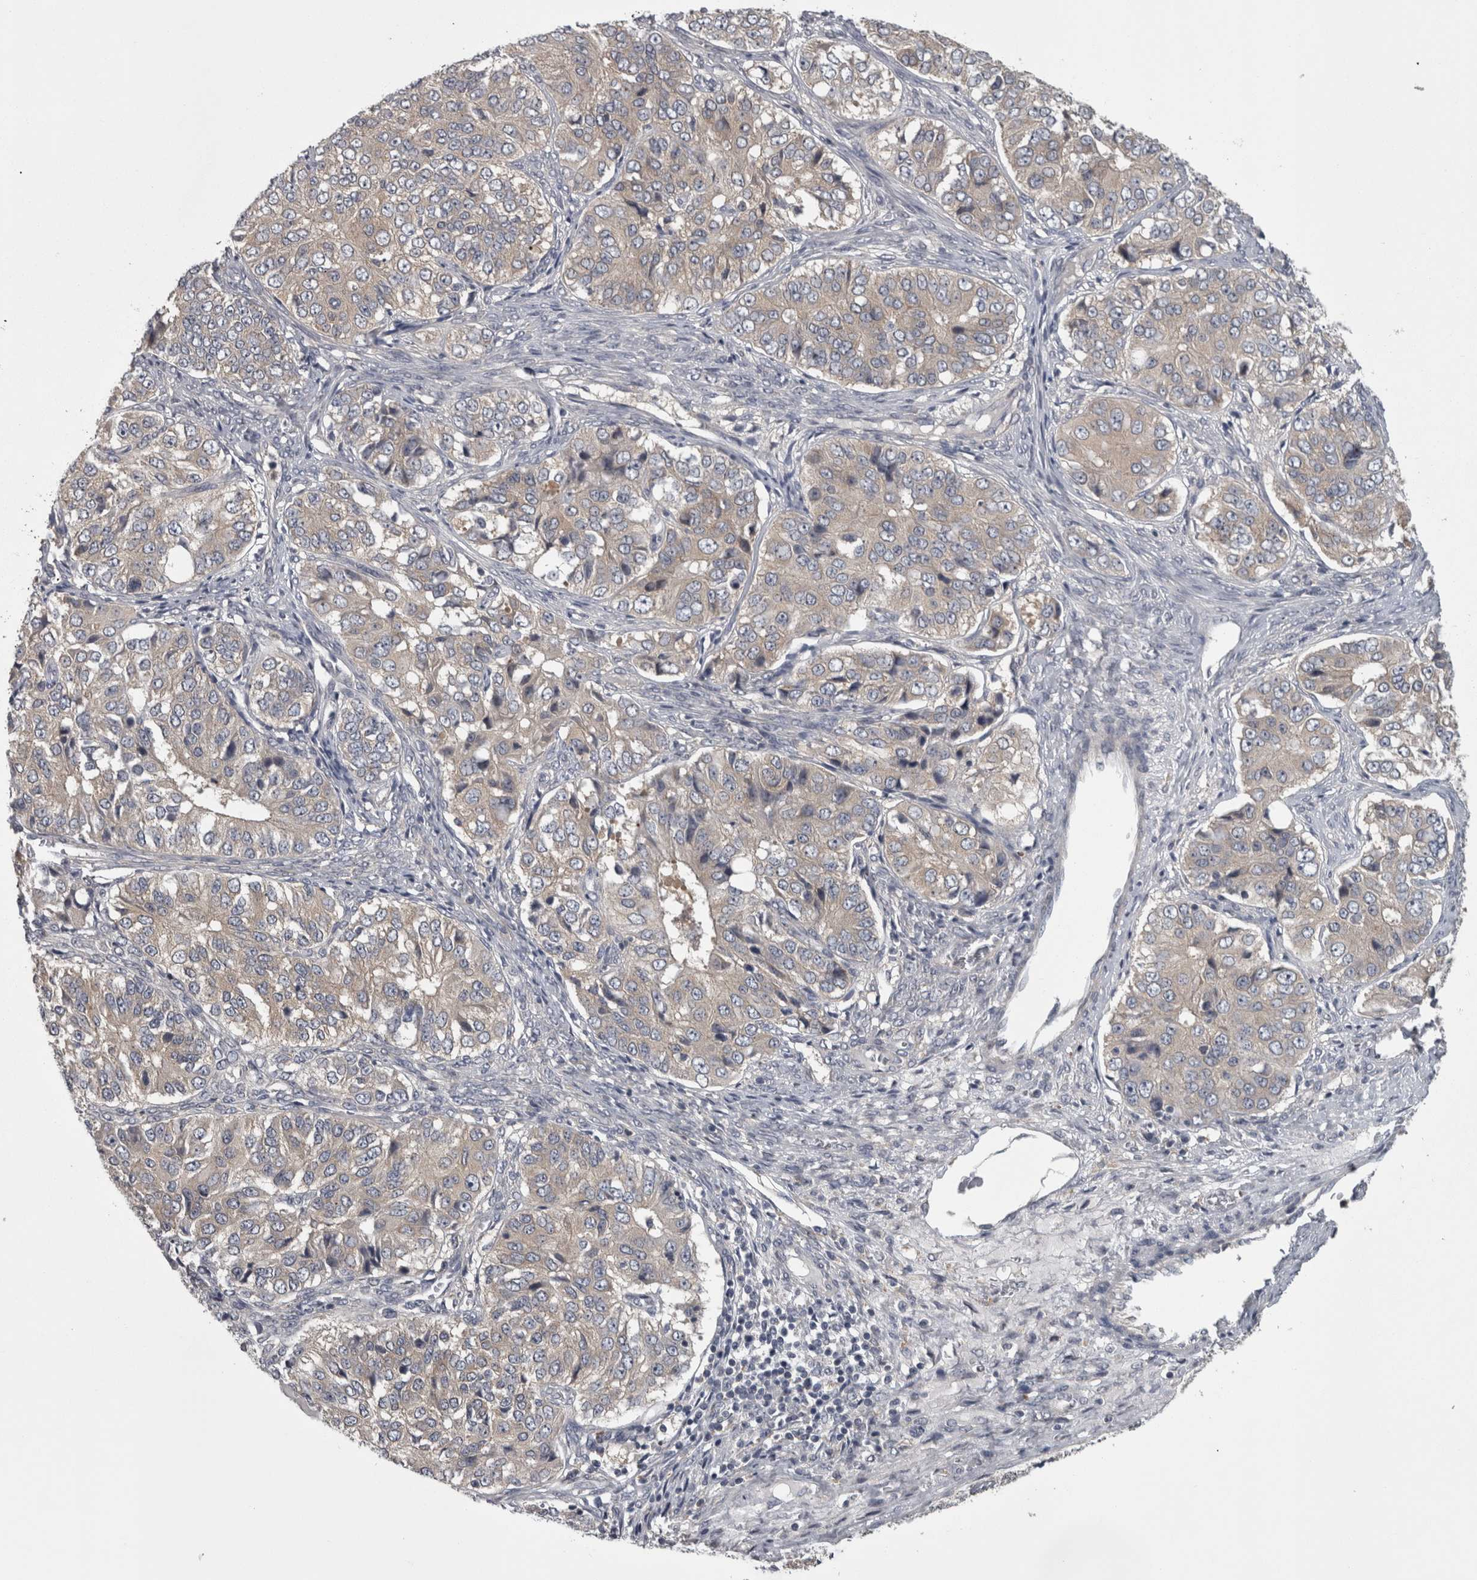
{"staining": {"intensity": "negative", "quantity": "none", "location": "none"}, "tissue": "ovarian cancer", "cell_type": "Tumor cells", "image_type": "cancer", "snomed": [{"axis": "morphology", "description": "Carcinoma, endometroid"}, {"axis": "topography", "description": "Ovary"}], "caption": "This is an IHC micrograph of ovarian cancer (endometroid carcinoma). There is no expression in tumor cells.", "gene": "PRKCI", "patient": {"sex": "female", "age": 51}}